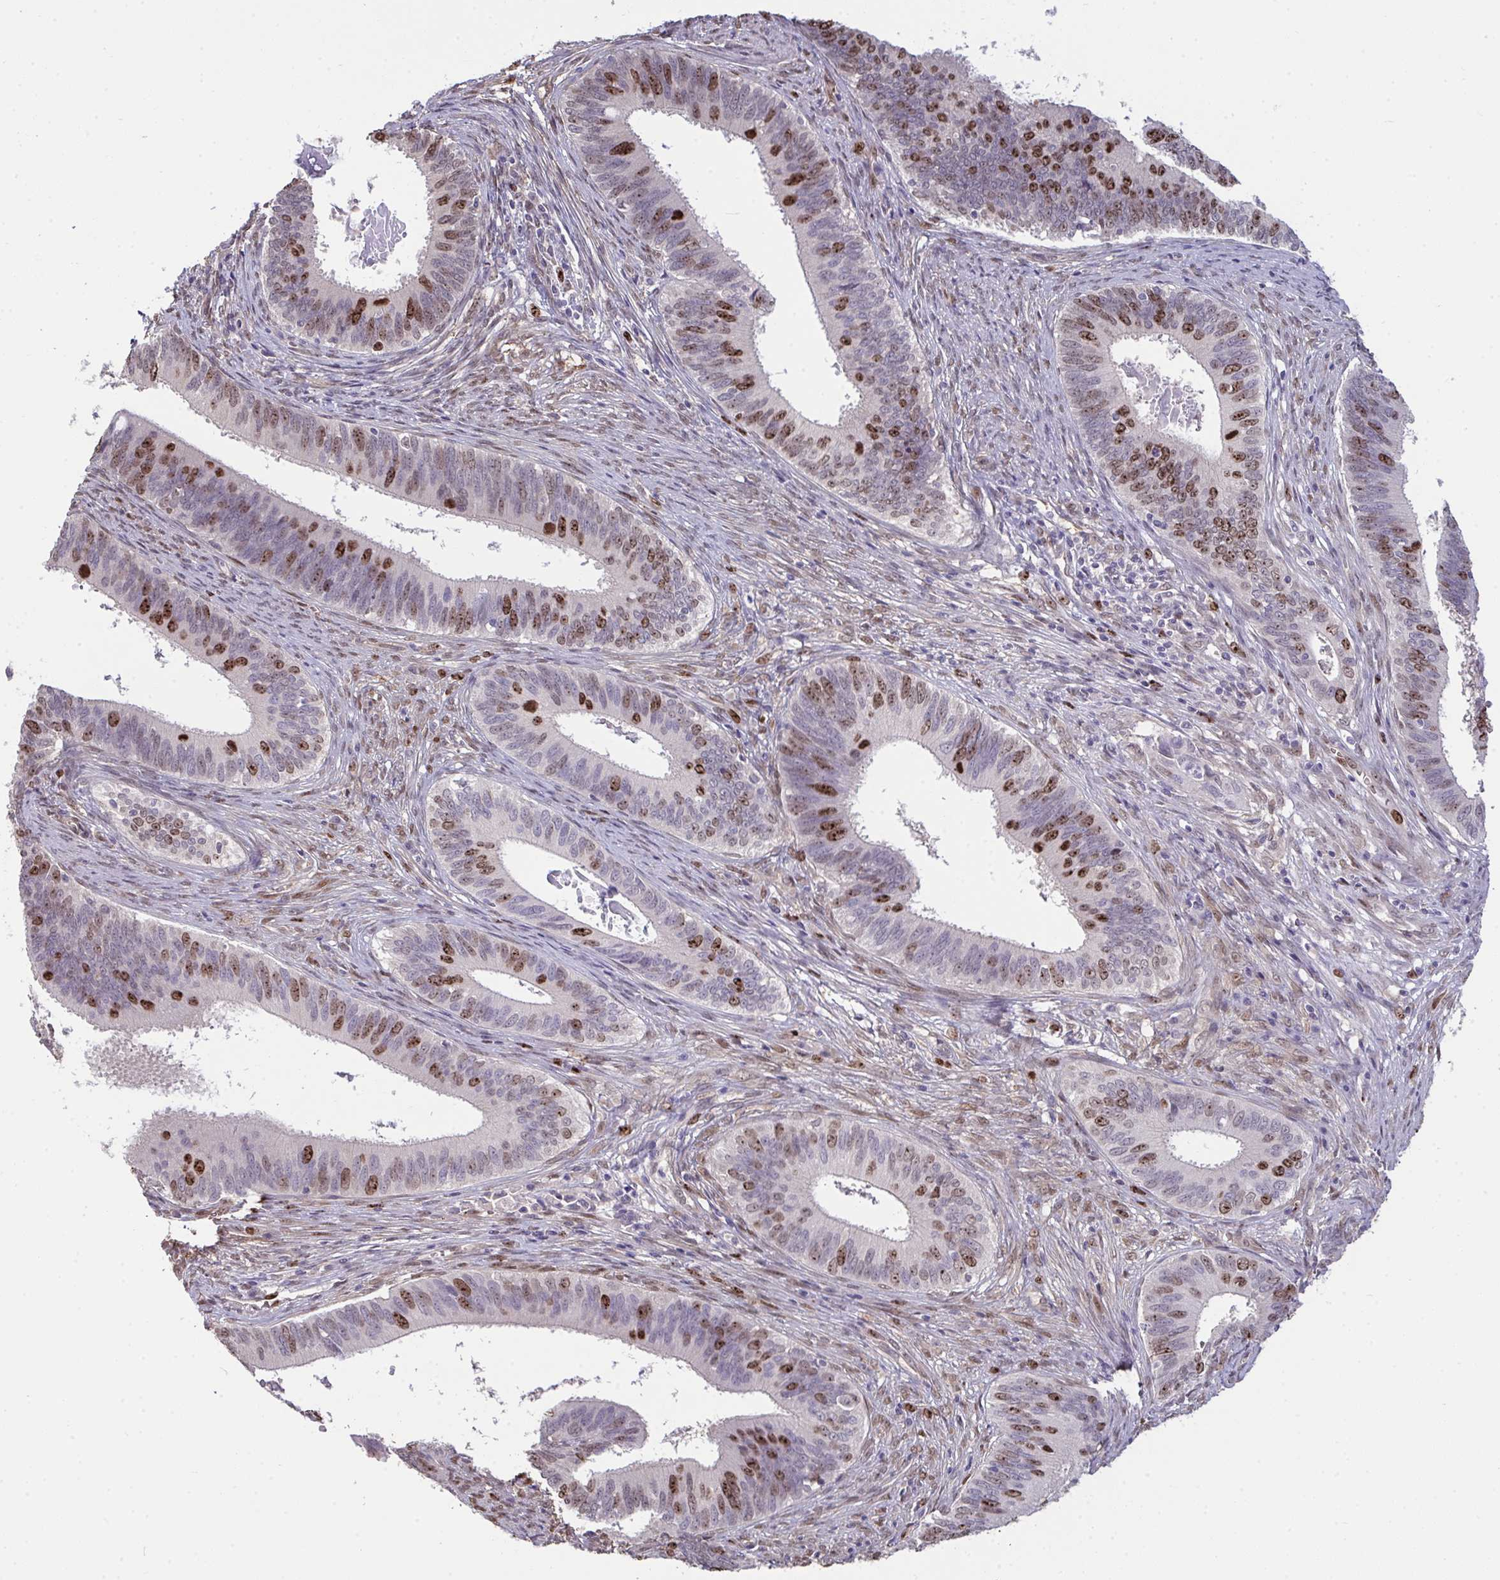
{"staining": {"intensity": "moderate", "quantity": "25%-75%", "location": "nuclear"}, "tissue": "cervical cancer", "cell_type": "Tumor cells", "image_type": "cancer", "snomed": [{"axis": "morphology", "description": "Adenocarcinoma, NOS"}, {"axis": "topography", "description": "Cervix"}], "caption": "A histopathology image of human cervical adenocarcinoma stained for a protein exhibits moderate nuclear brown staining in tumor cells.", "gene": "SETD7", "patient": {"sex": "female", "age": 42}}